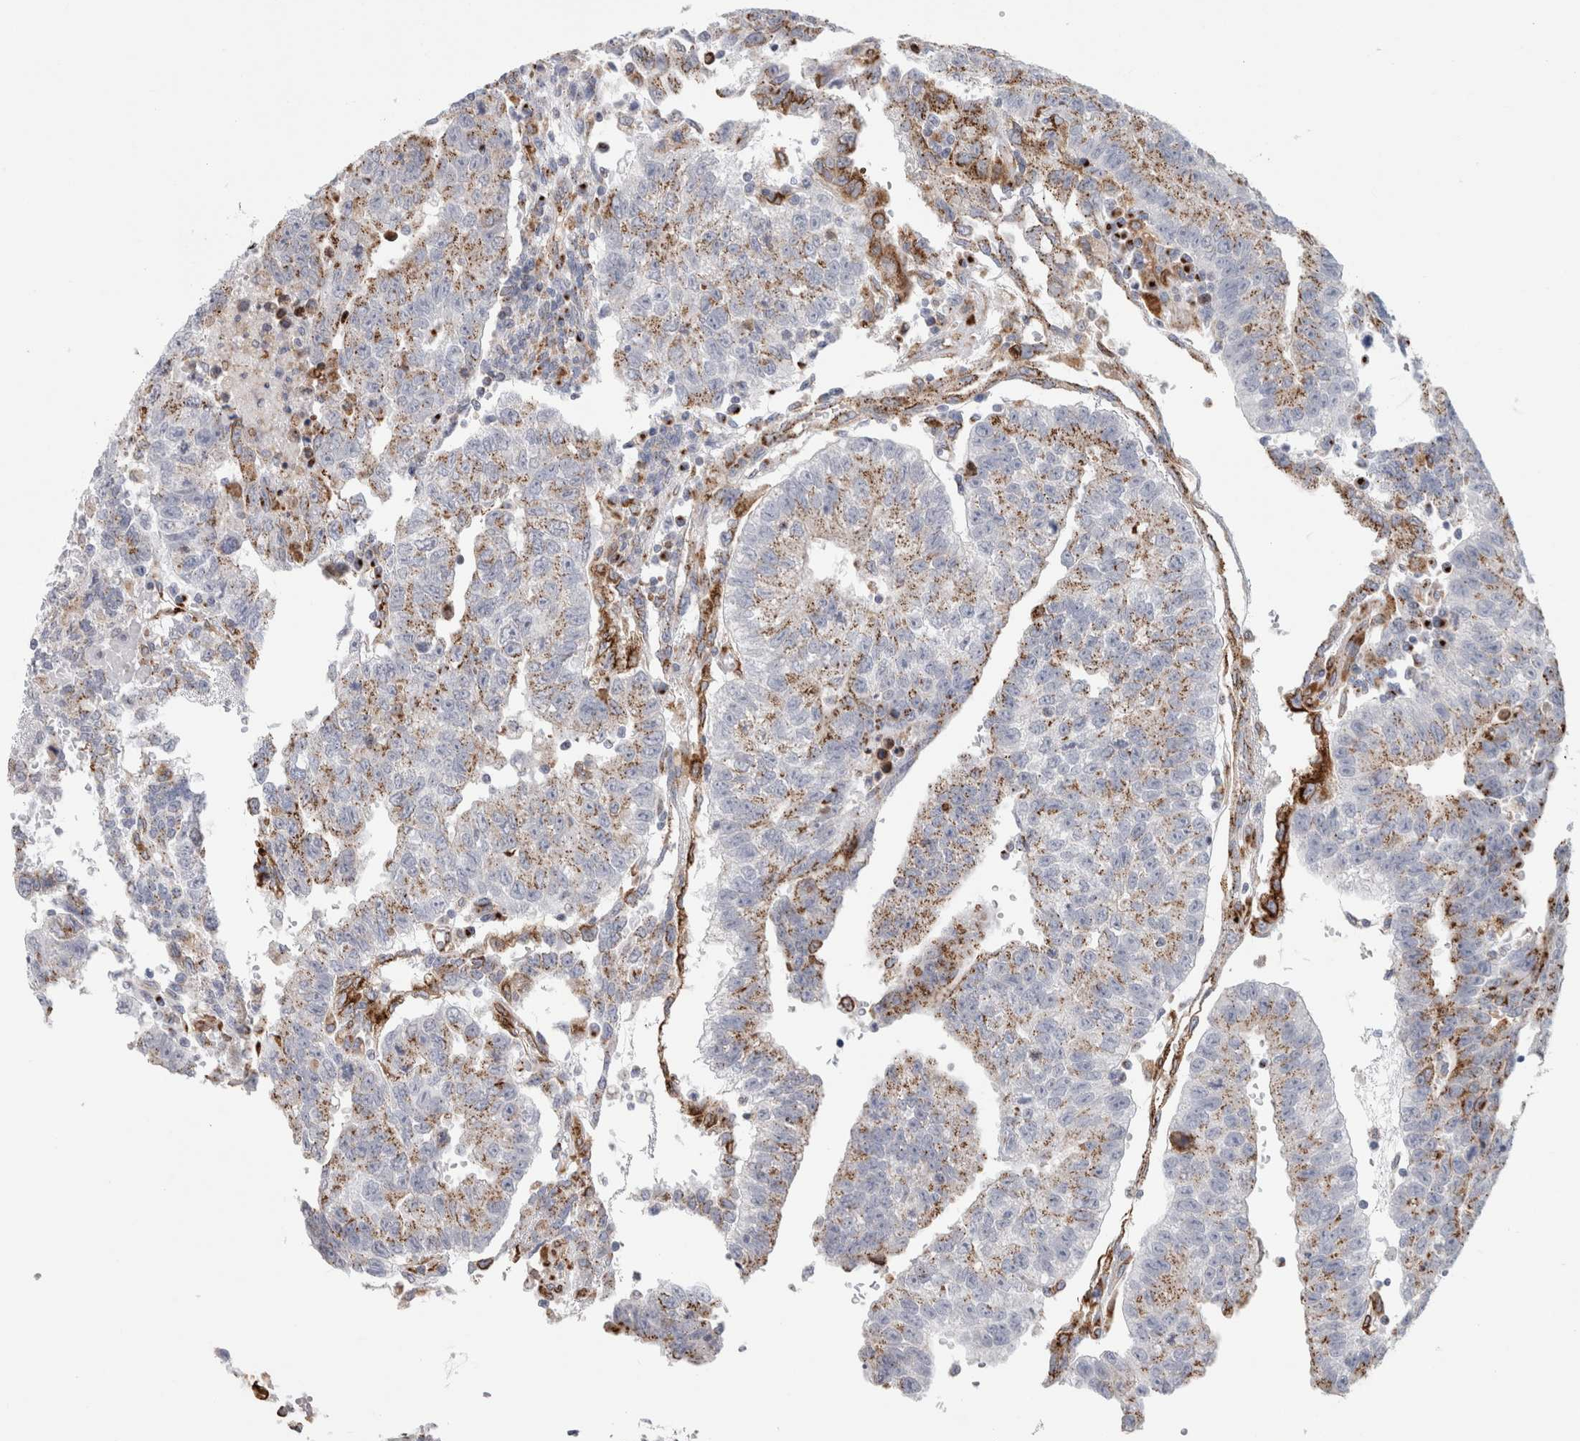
{"staining": {"intensity": "weak", "quantity": ">75%", "location": "cytoplasmic/membranous"}, "tissue": "testis cancer", "cell_type": "Tumor cells", "image_type": "cancer", "snomed": [{"axis": "morphology", "description": "Seminoma, NOS"}, {"axis": "morphology", "description": "Carcinoma, Embryonal, NOS"}, {"axis": "topography", "description": "Testis"}], "caption": "This micrograph exhibits immunohistochemistry (IHC) staining of human testis embryonal carcinoma, with low weak cytoplasmic/membranous expression in about >75% of tumor cells.", "gene": "MCFD2", "patient": {"sex": "male", "age": 52}}